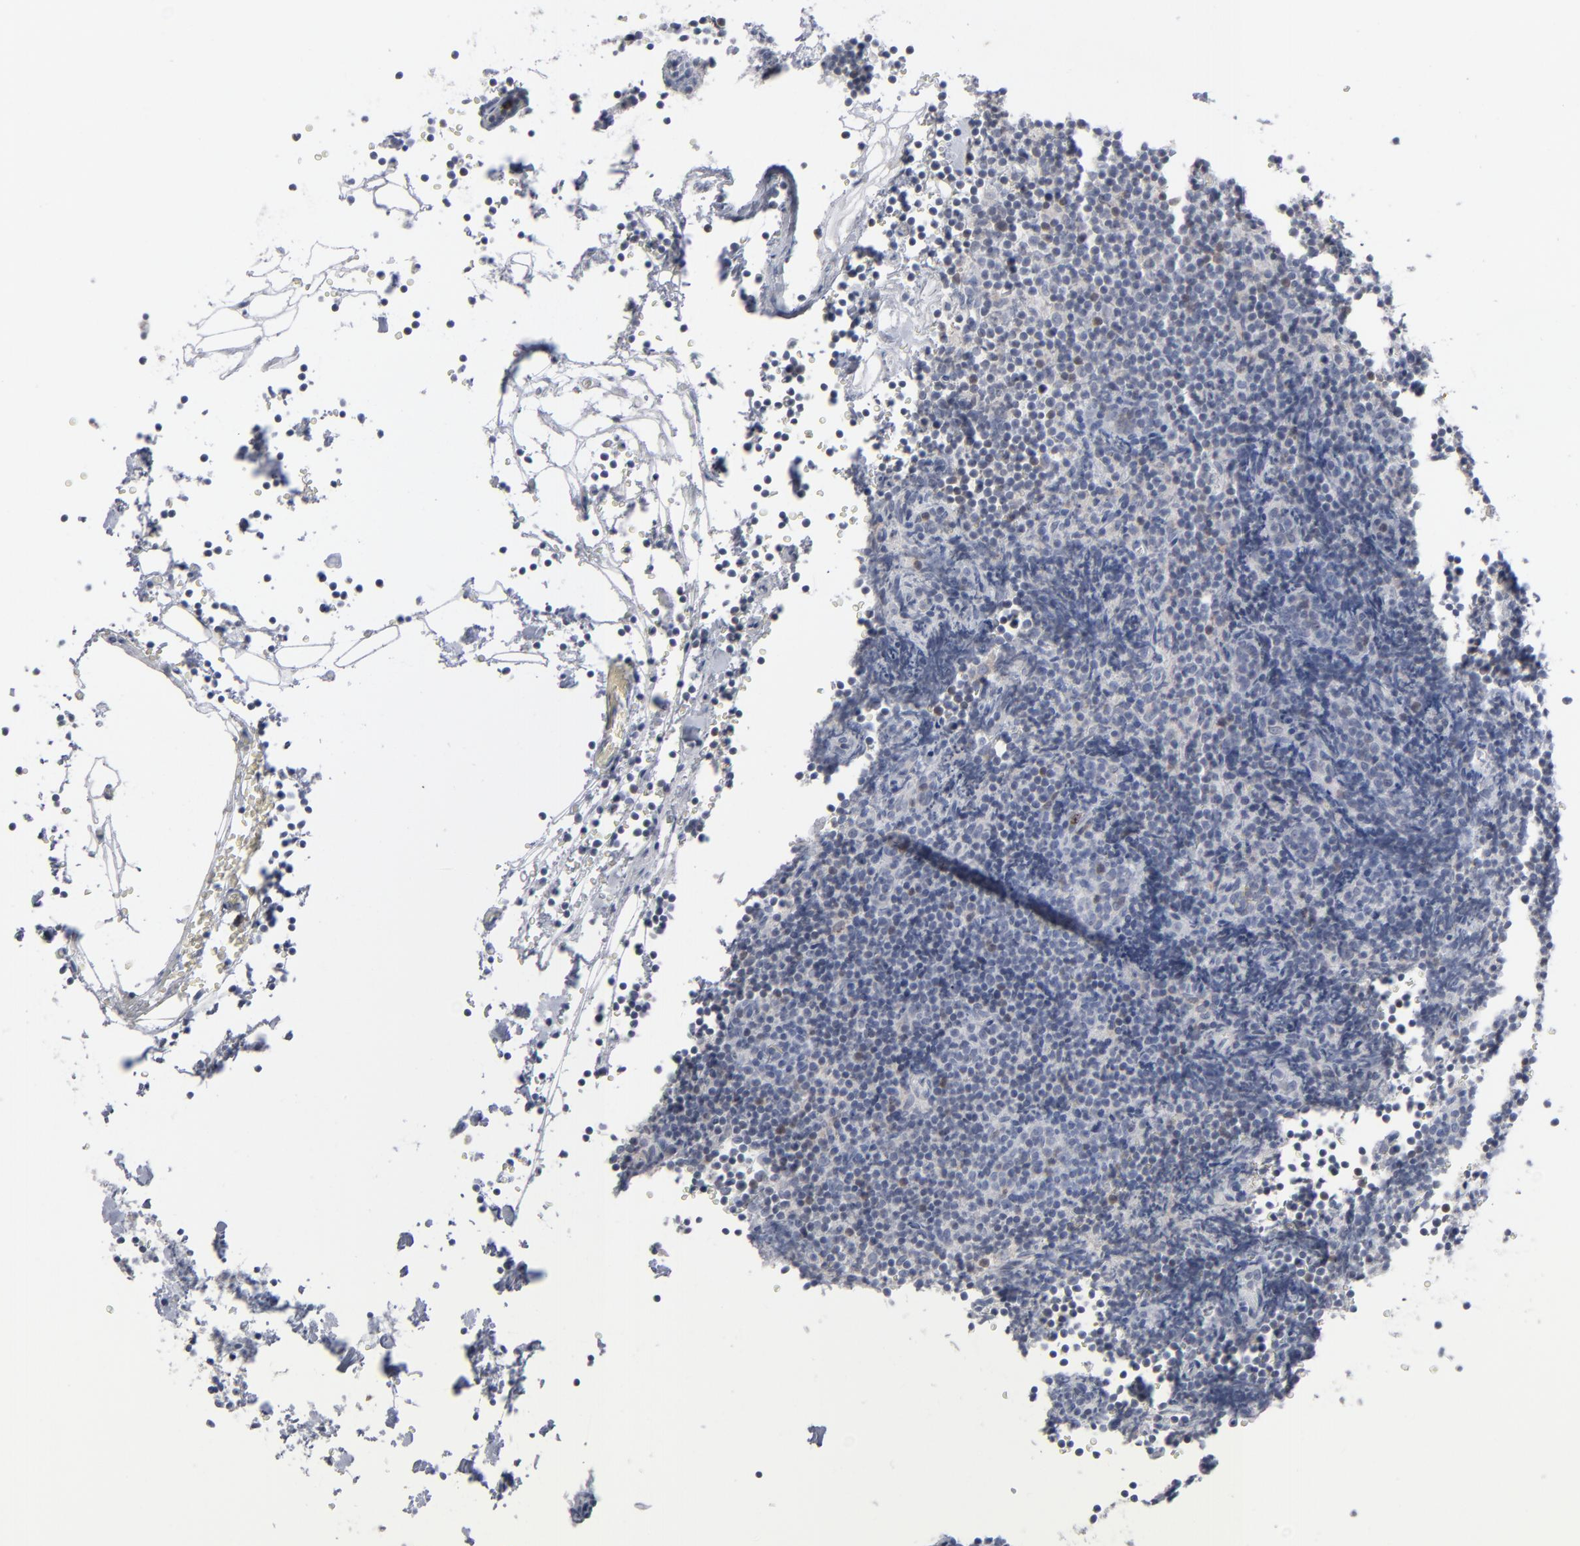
{"staining": {"intensity": "negative", "quantity": "none", "location": "none"}, "tissue": "lymphoma", "cell_type": "Tumor cells", "image_type": "cancer", "snomed": [{"axis": "morphology", "description": "Malignant lymphoma, non-Hodgkin's type, High grade"}, {"axis": "topography", "description": "Lymph node"}], "caption": "Immunohistochemistry (IHC) of lymphoma shows no positivity in tumor cells. The staining was performed using DAB to visualize the protein expression in brown, while the nuclei were stained in blue with hematoxylin (Magnification: 20x).", "gene": "POF1B", "patient": {"sex": "female", "age": 58}}